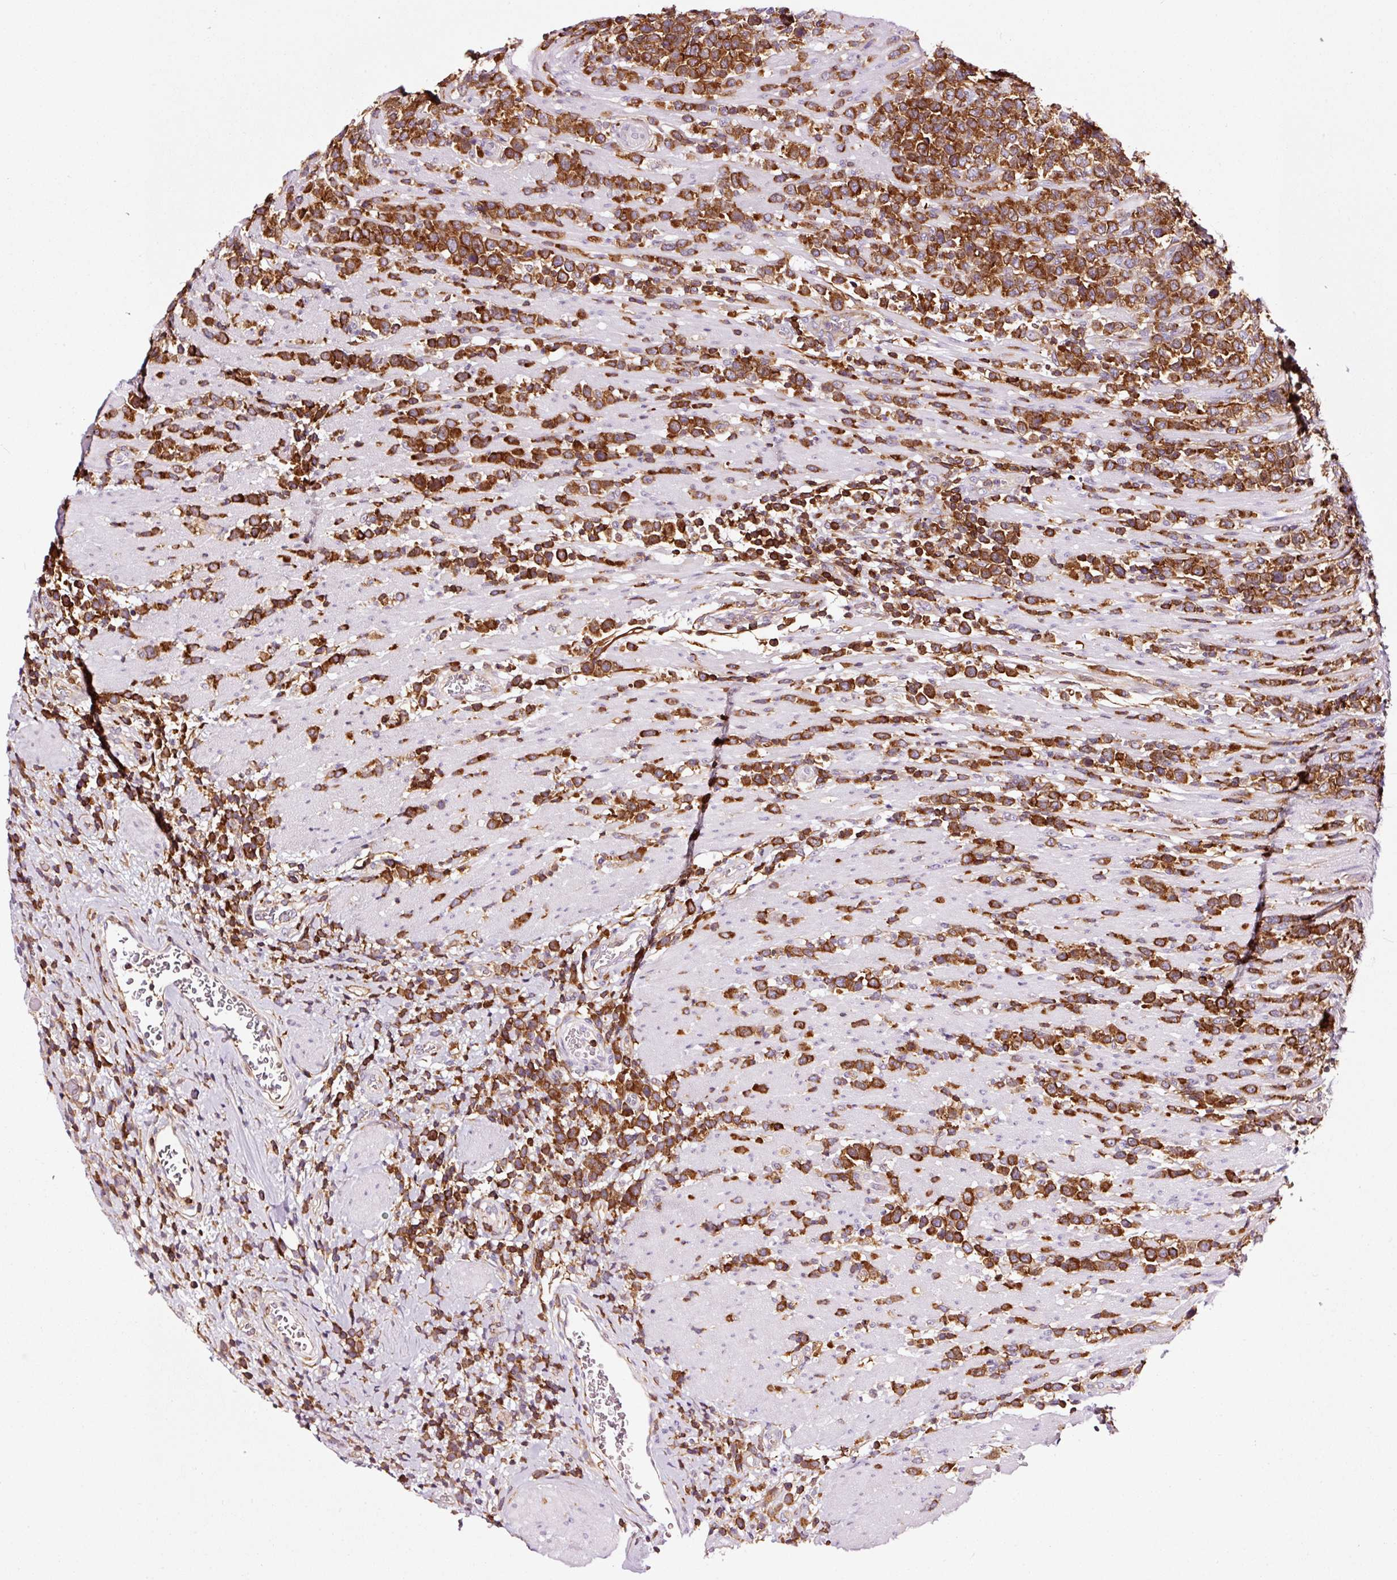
{"staining": {"intensity": "strong", "quantity": ">75%", "location": "cytoplasmic/membranous"}, "tissue": "lymphoma", "cell_type": "Tumor cells", "image_type": "cancer", "snomed": [{"axis": "morphology", "description": "Malignant lymphoma, non-Hodgkin's type, High grade"}, {"axis": "topography", "description": "Soft tissue"}], "caption": "High-magnification brightfield microscopy of lymphoma stained with DAB (3,3'-diaminobenzidine) (brown) and counterstained with hematoxylin (blue). tumor cells exhibit strong cytoplasmic/membranous expression is present in about>75% of cells. (IHC, brightfield microscopy, high magnification).", "gene": "ADD3", "patient": {"sex": "female", "age": 56}}